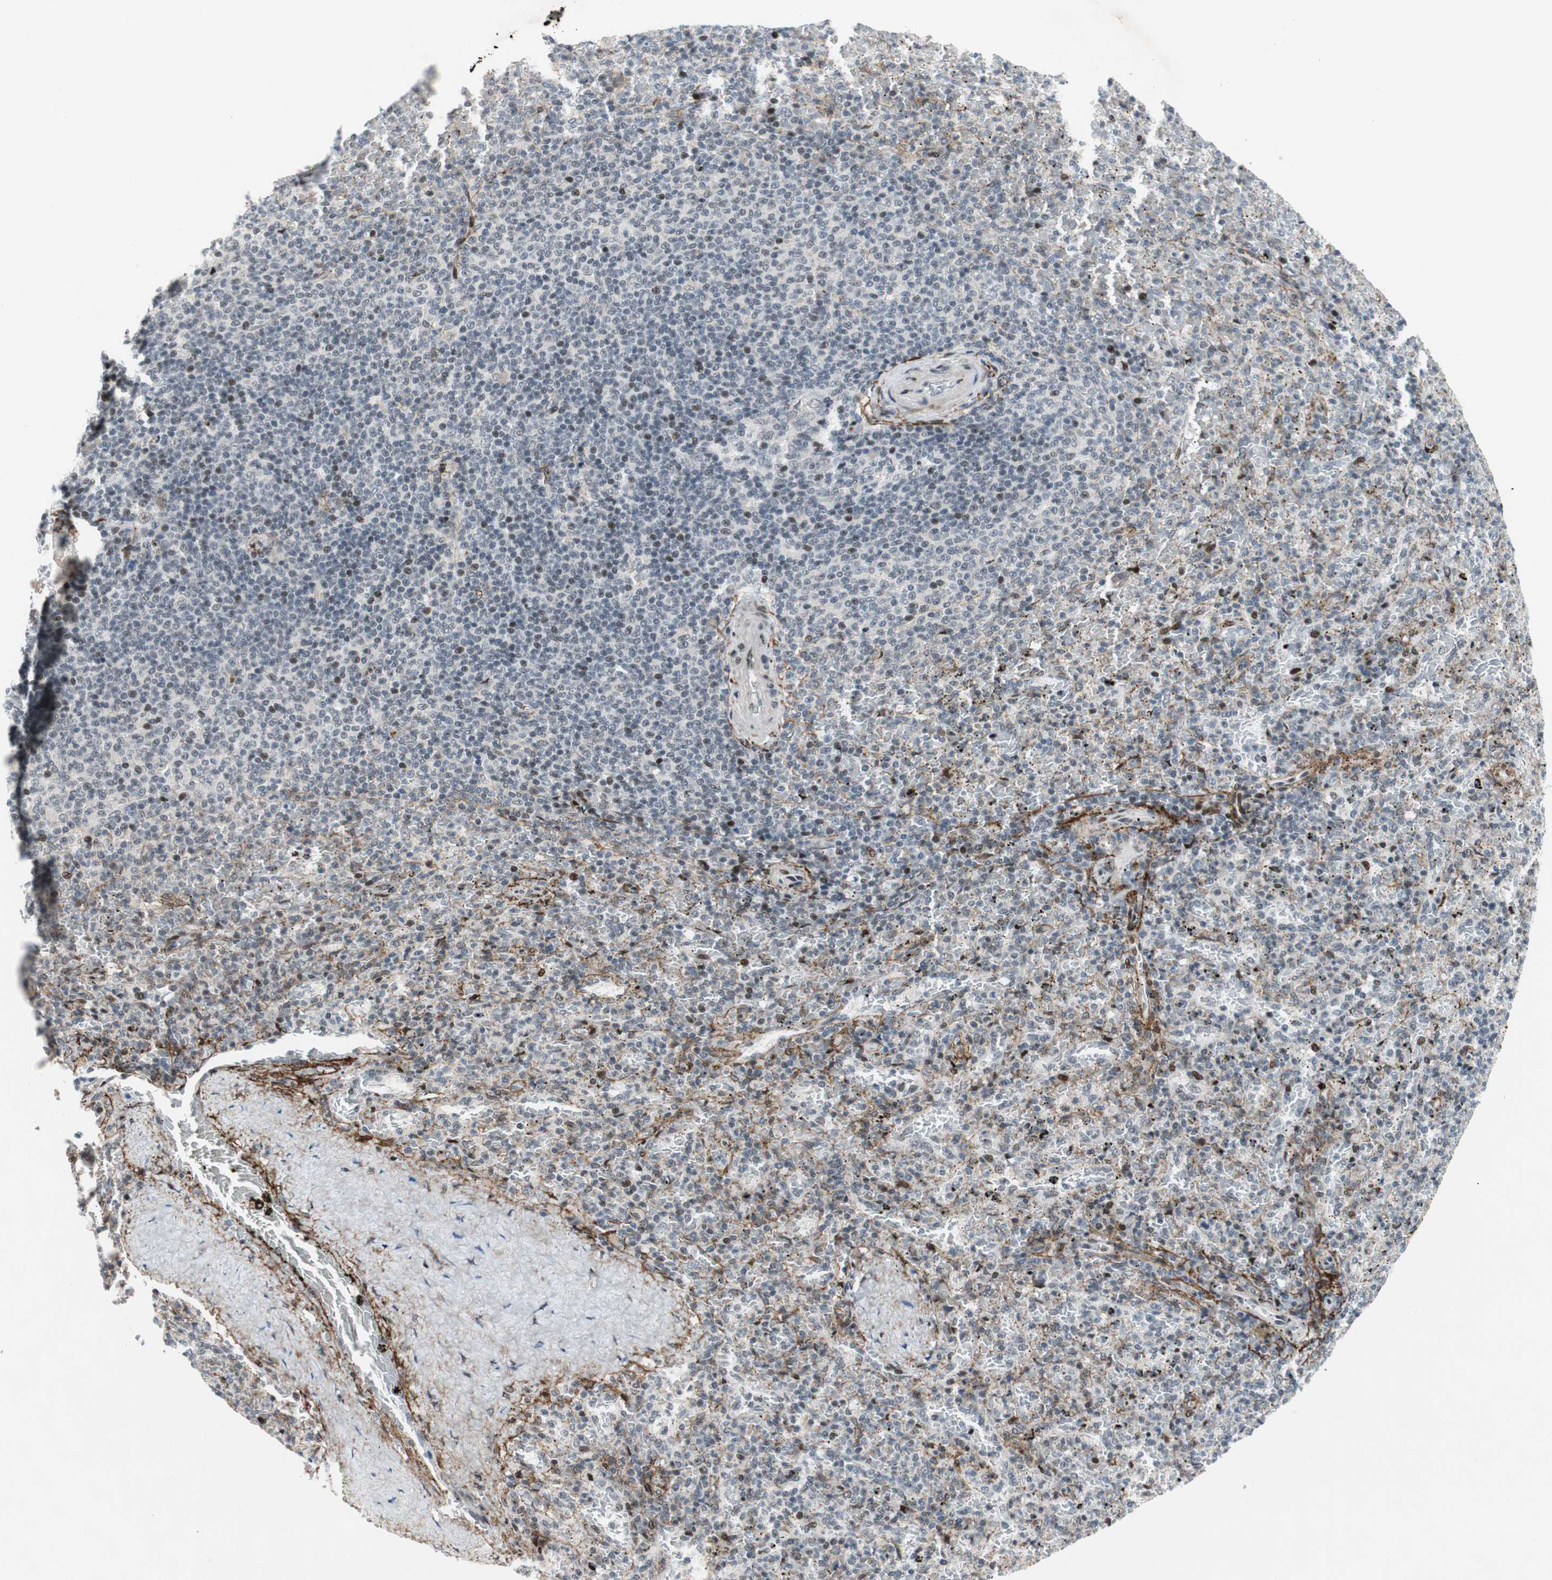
{"staining": {"intensity": "strong", "quantity": "<25%", "location": "nuclear"}, "tissue": "spleen", "cell_type": "Cells in red pulp", "image_type": "normal", "snomed": [{"axis": "morphology", "description": "Normal tissue, NOS"}, {"axis": "topography", "description": "Spleen"}], "caption": "Immunohistochemistry (IHC) micrograph of benign spleen: human spleen stained using immunohistochemistry demonstrates medium levels of strong protein expression localized specifically in the nuclear of cells in red pulp, appearing as a nuclear brown color.", "gene": "FBXO44", "patient": {"sex": "female", "age": 43}}